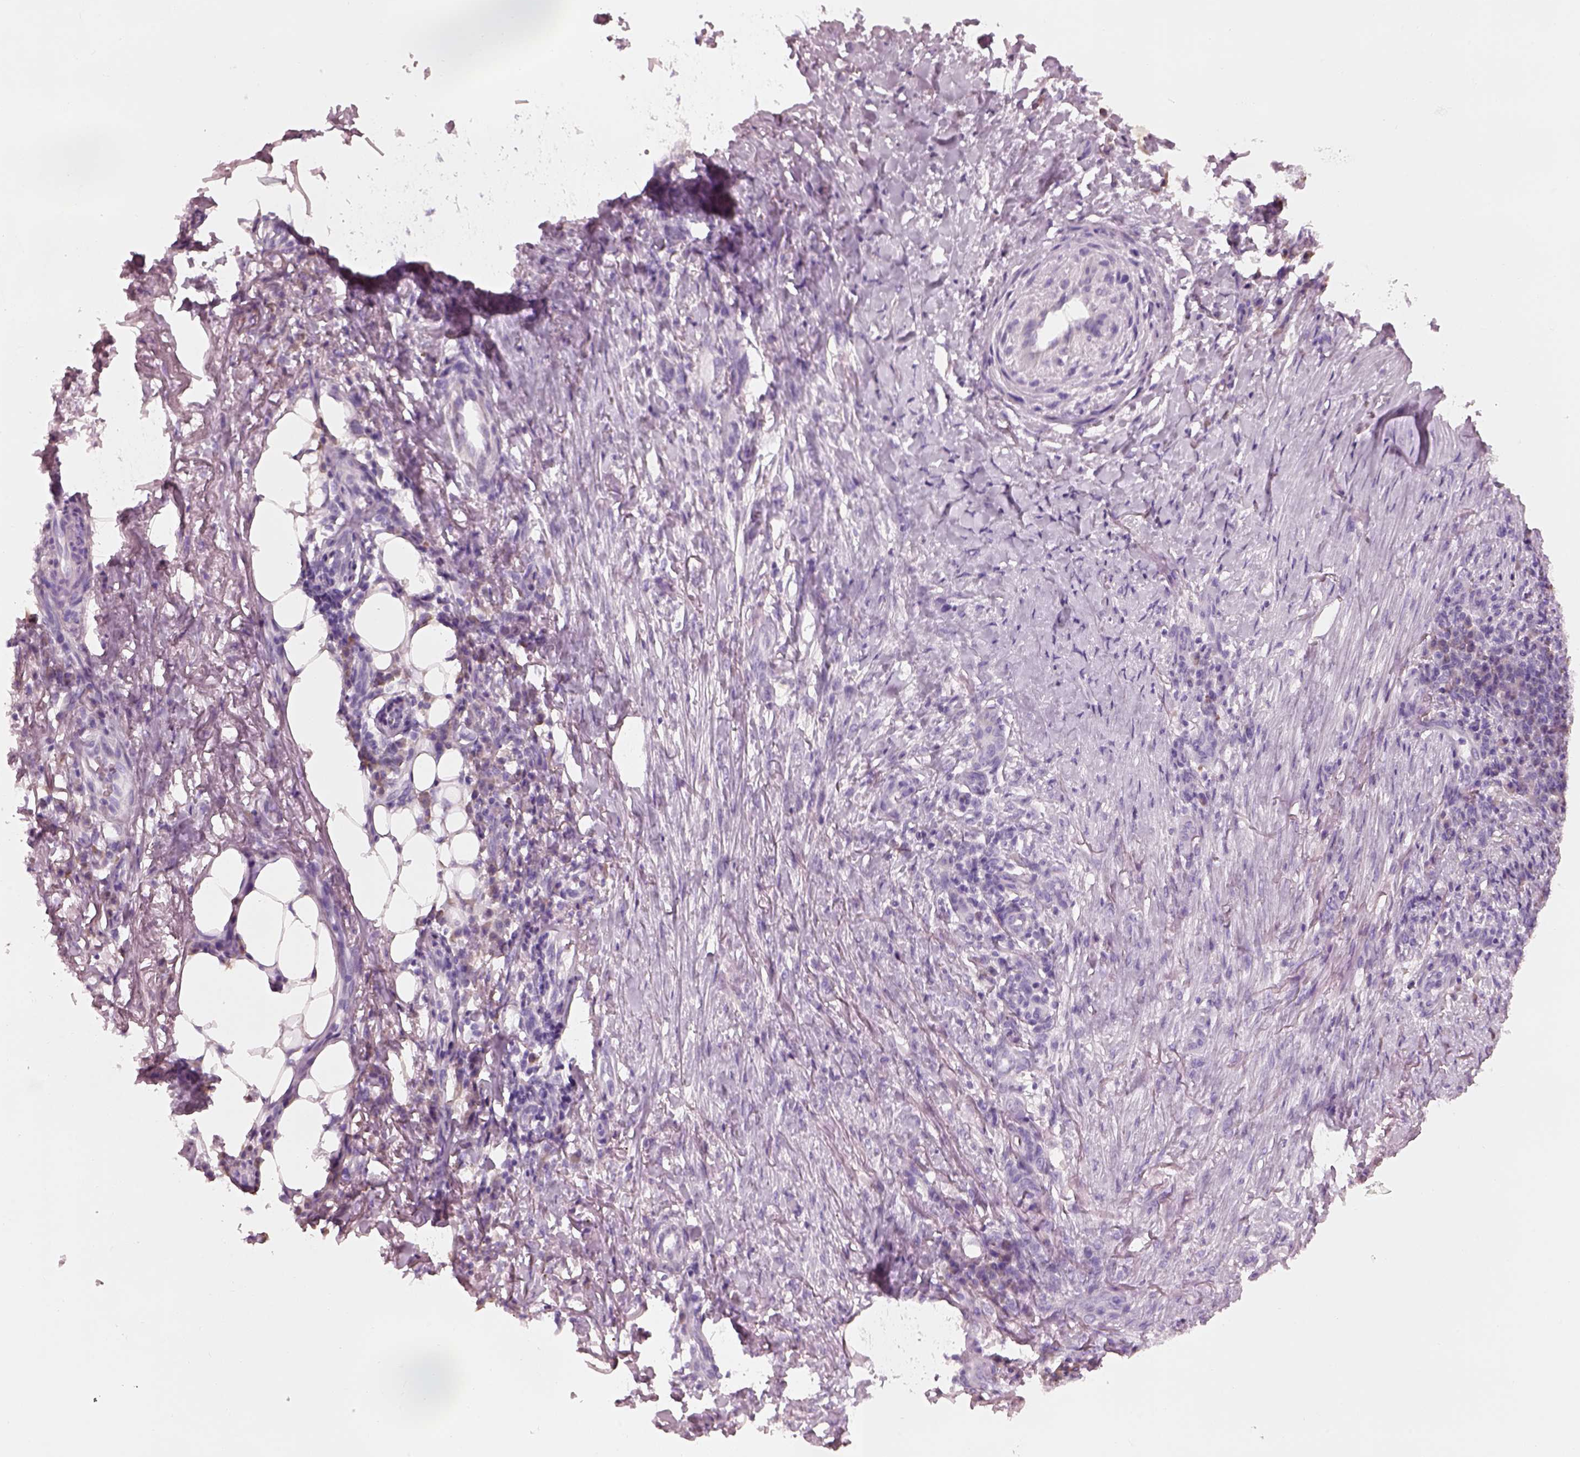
{"staining": {"intensity": "negative", "quantity": "none", "location": "none"}, "tissue": "skin cancer", "cell_type": "Tumor cells", "image_type": "cancer", "snomed": [{"axis": "morphology", "description": "Squamous cell carcinoma, NOS"}, {"axis": "topography", "description": "Skin"}], "caption": "Immunohistochemistry (IHC) image of neoplastic tissue: human skin squamous cell carcinoma stained with DAB shows no significant protein positivity in tumor cells.", "gene": "SLC27A2", "patient": {"sex": "male", "age": 70}}